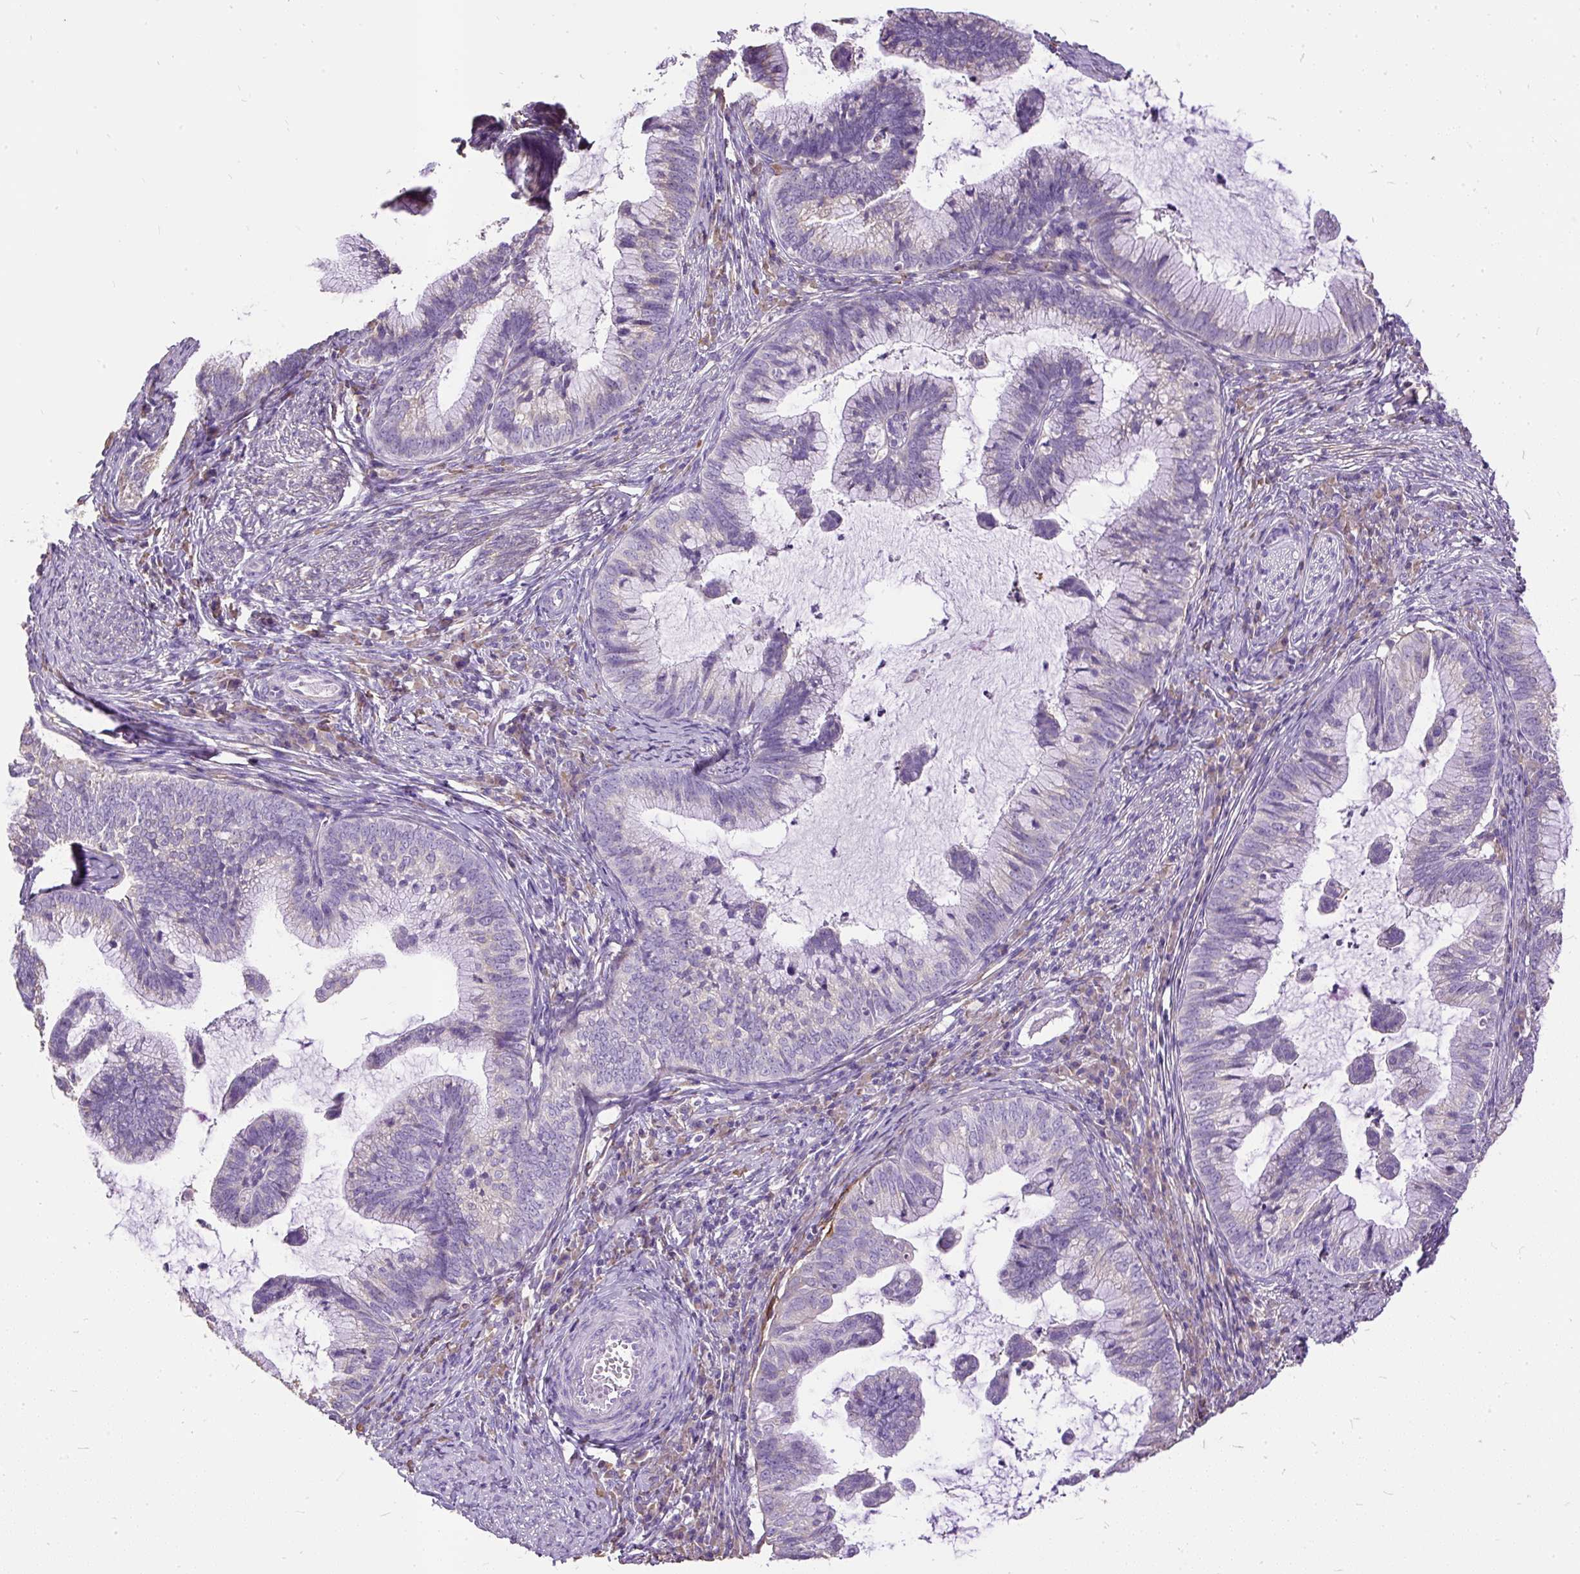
{"staining": {"intensity": "negative", "quantity": "none", "location": "none"}, "tissue": "cervical cancer", "cell_type": "Tumor cells", "image_type": "cancer", "snomed": [{"axis": "morphology", "description": "Adenocarcinoma, NOS"}, {"axis": "topography", "description": "Cervix"}], "caption": "Immunohistochemistry (IHC) micrograph of neoplastic tissue: cervical cancer stained with DAB (3,3'-diaminobenzidine) reveals no significant protein expression in tumor cells.", "gene": "GBX1", "patient": {"sex": "female", "age": 36}}